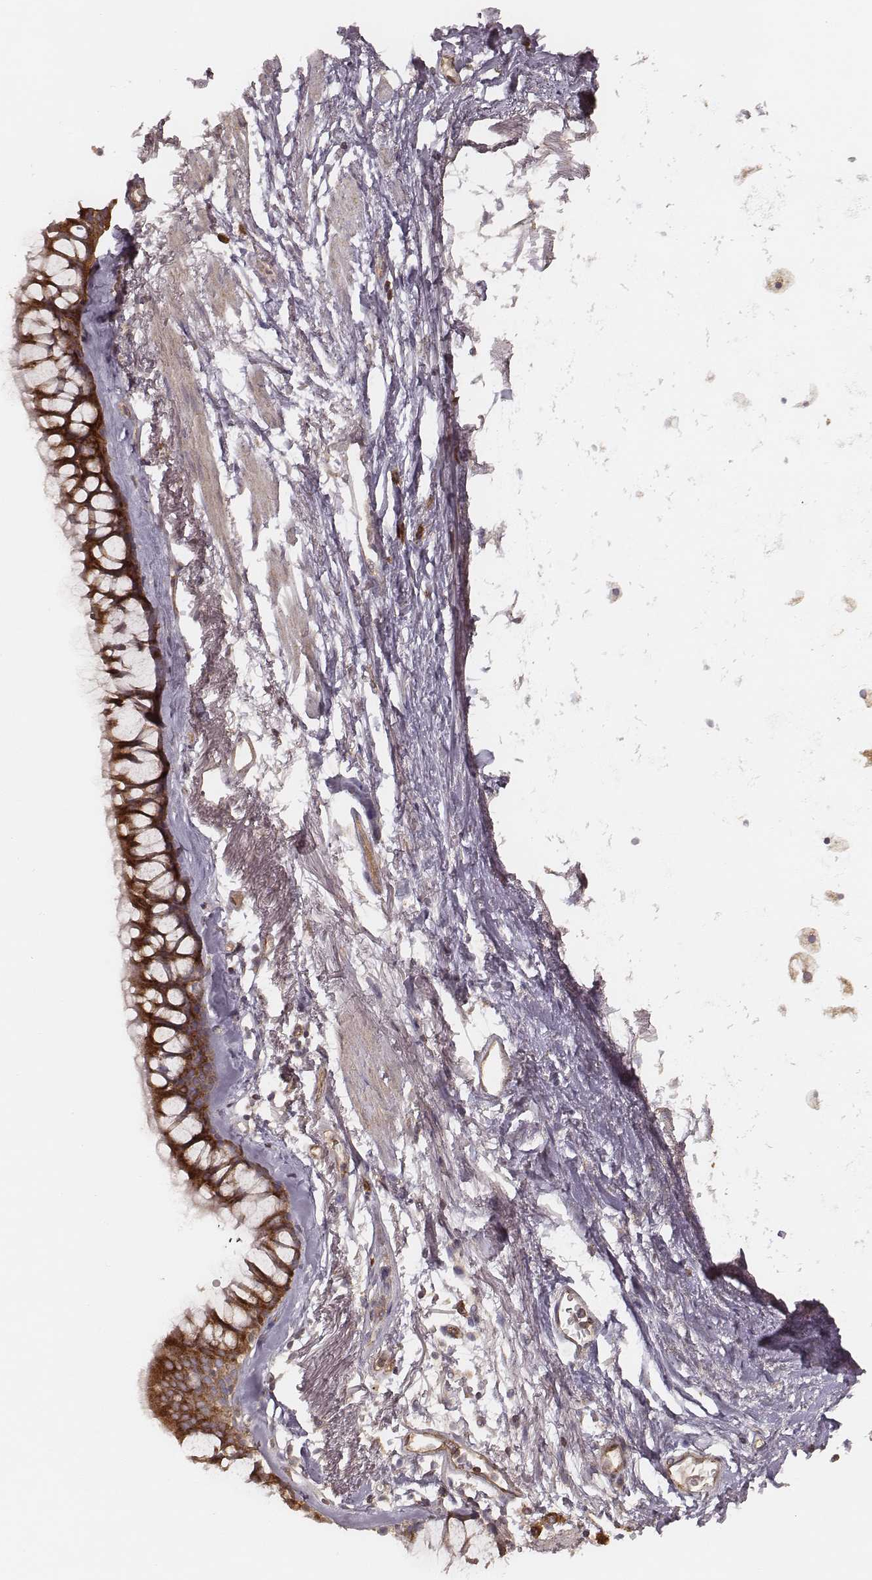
{"staining": {"intensity": "strong", "quantity": ">75%", "location": "cytoplasmic/membranous"}, "tissue": "bronchus", "cell_type": "Respiratory epithelial cells", "image_type": "normal", "snomed": [{"axis": "morphology", "description": "Normal tissue, NOS"}, {"axis": "morphology", "description": "Squamous cell carcinoma, NOS"}, {"axis": "topography", "description": "Cartilage tissue"}, {"axis": "topography", "description": "Bronchus"}], "caption": "DAB (3,3'-diaminobenzidine) immunohistochemical staining of normal bronchus exhibits strong cytoplasmic/membranous protein expression in approximately >75% of respiratory epithelial cells. The protein of interest is stained brown, and the nuclei are stained in blue (DAB IHC with brightfield microscopy, high magnification).", "gene": "CARS1", "patient": {"sex": "male", "age": 72}}